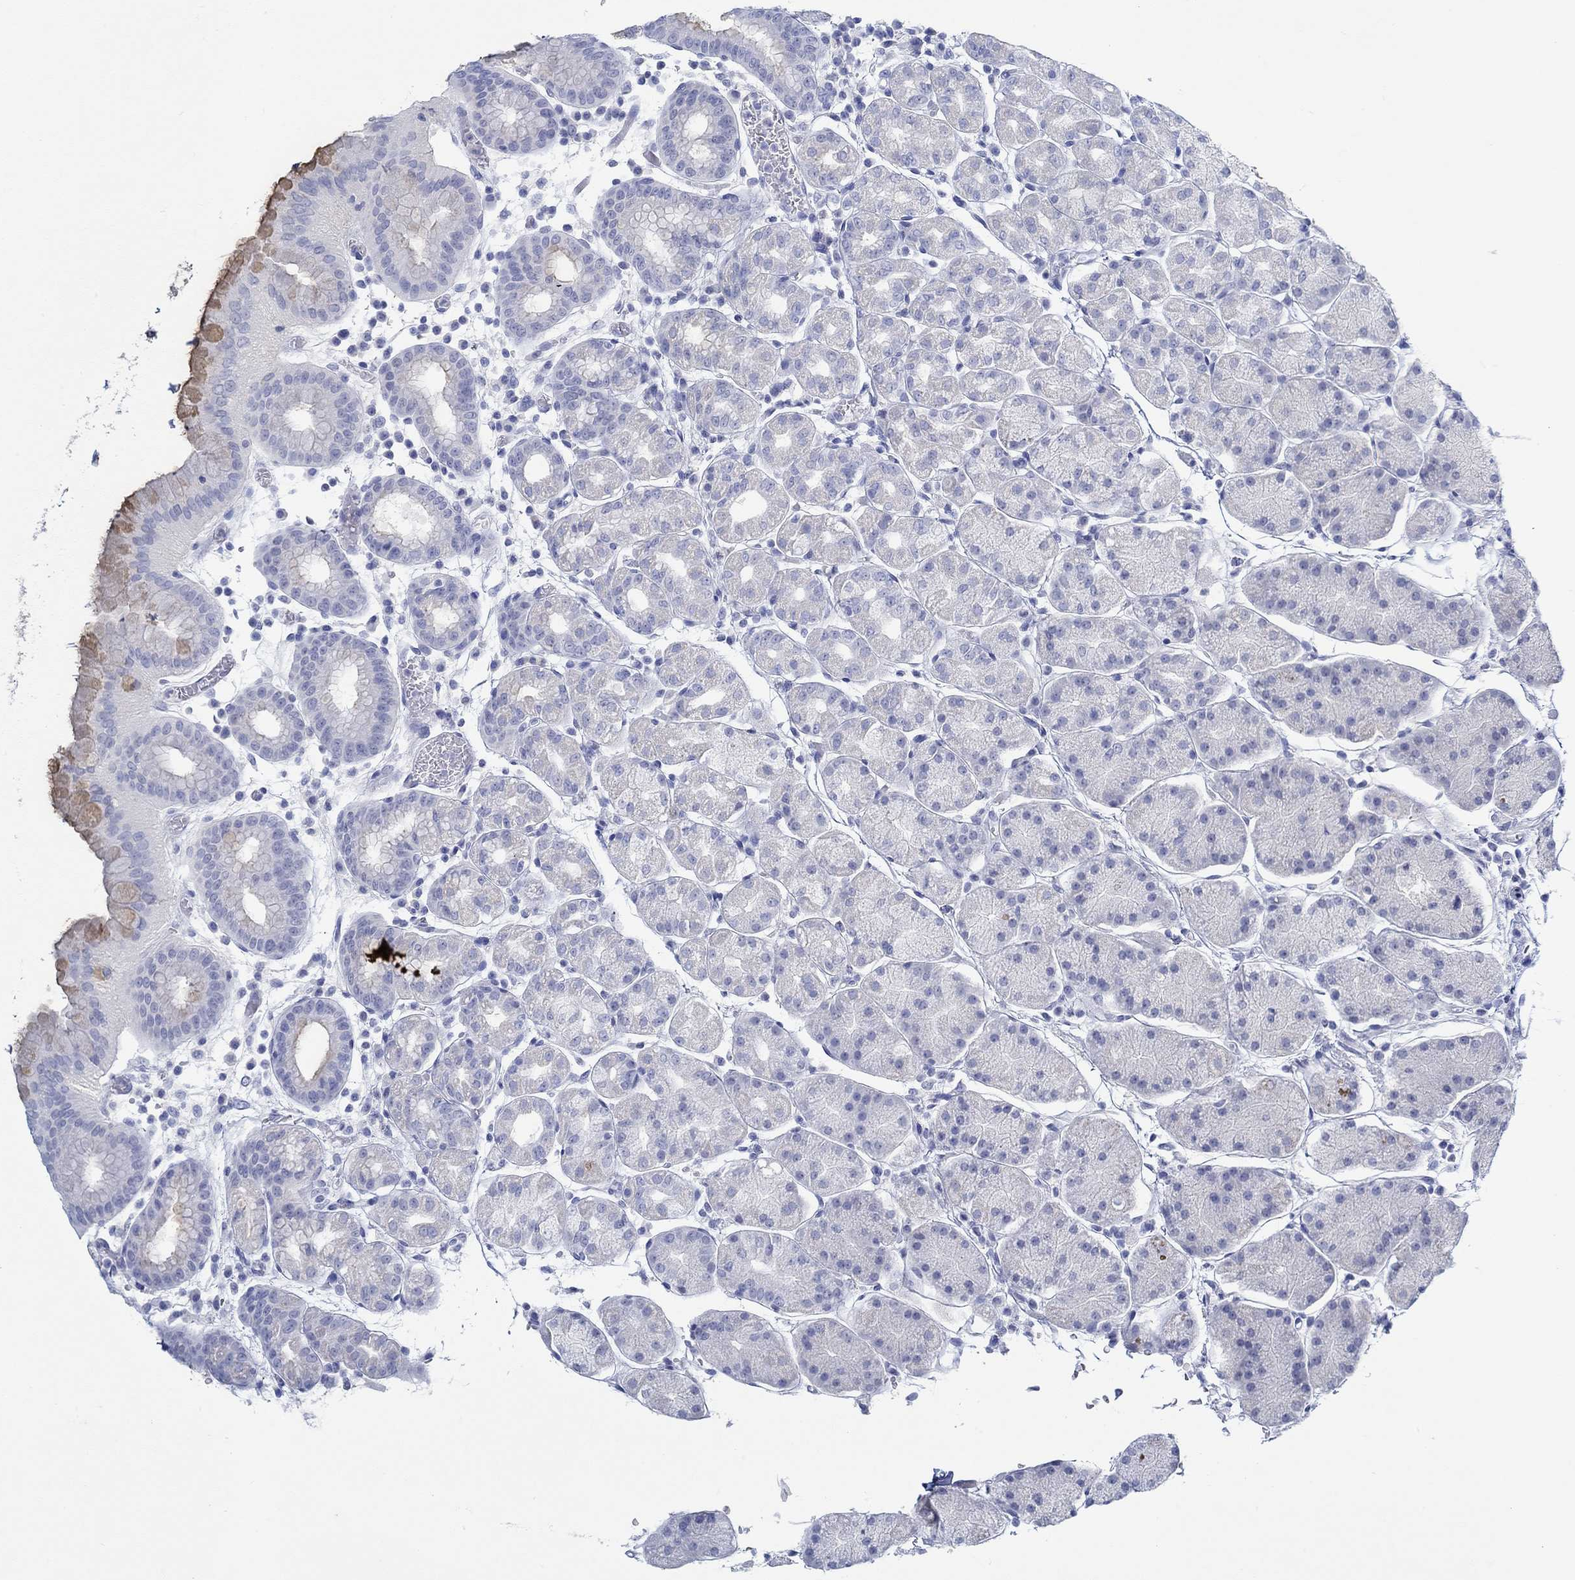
{"staining": {"intensity": "negative", "quantity": "none", "location": "none"}, "tissue": "stomach", "cell_type": "Glandular cells", "image_type": "normal", "snomed": [{"axis": "morphology", "description": "Normal tissue, NOS"}, {"axis": "topography", "description": "Stomach"}], "caption": "Immunohistochemical staining of normal human stomach reveals no significant positivity in glandular cells. (Immunohistochemistry (ihc), brightfield microscopy, high magnification).", "gene": "PAX9", "patient": {"sex": "male", "age": 54}}